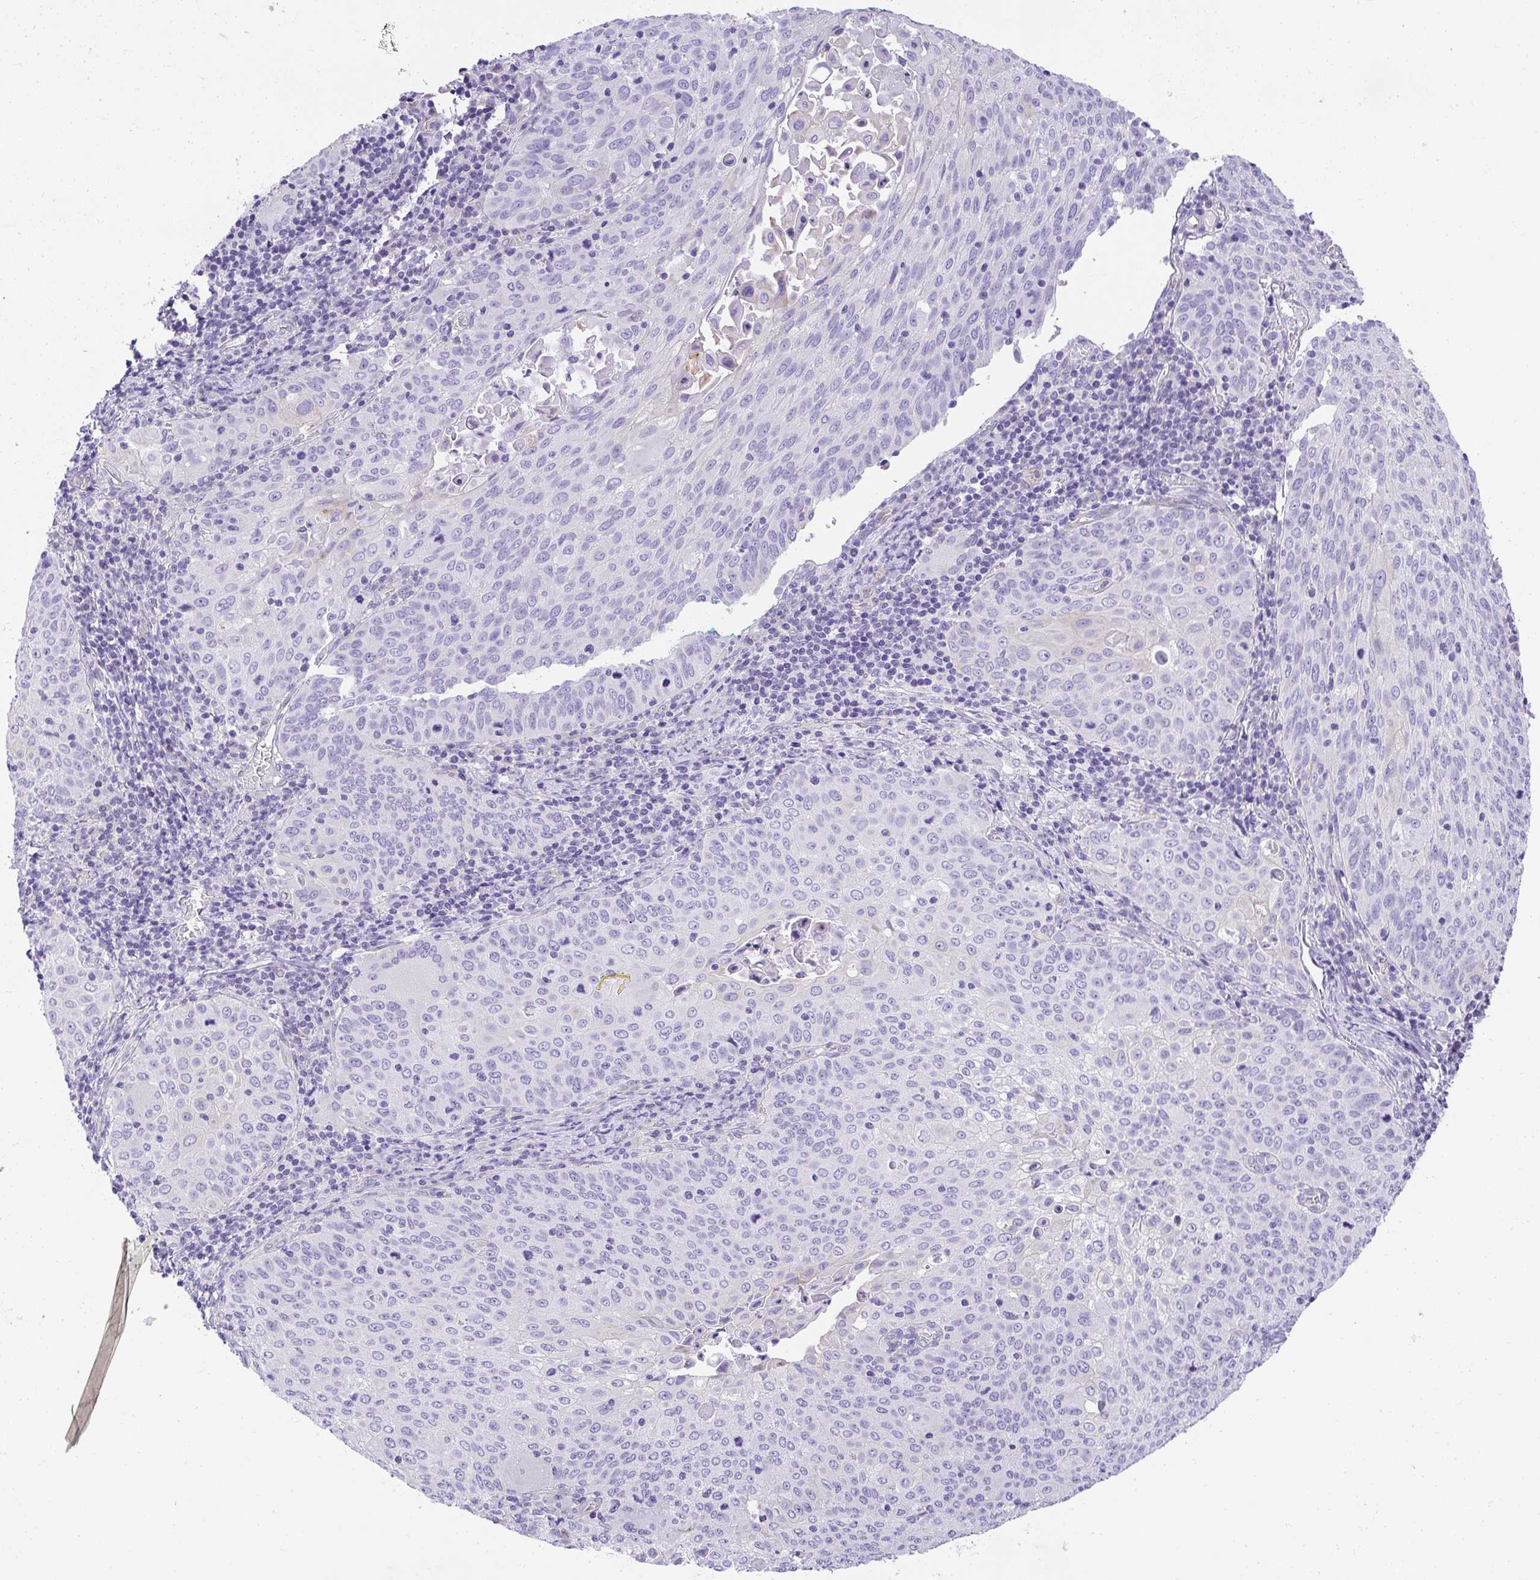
{"staining": {"intensity": "negative", "quantity": "none", "location": "none"}, "tissue": "cervical cancer", "cell_type": "Tumor cells", "image_type": "cancer", "snomed": [{"axis": "morphology", "description": "Squamous cell carcinoma, NOS"}, {"axis": "topography", "description": "Cervix"}], "caption": "There is no significant positivity in tumor cells of cervical squamous cell carcinoma.", "gene": "PLPPR3", "patient": {"sex": "female", "age": 65}}